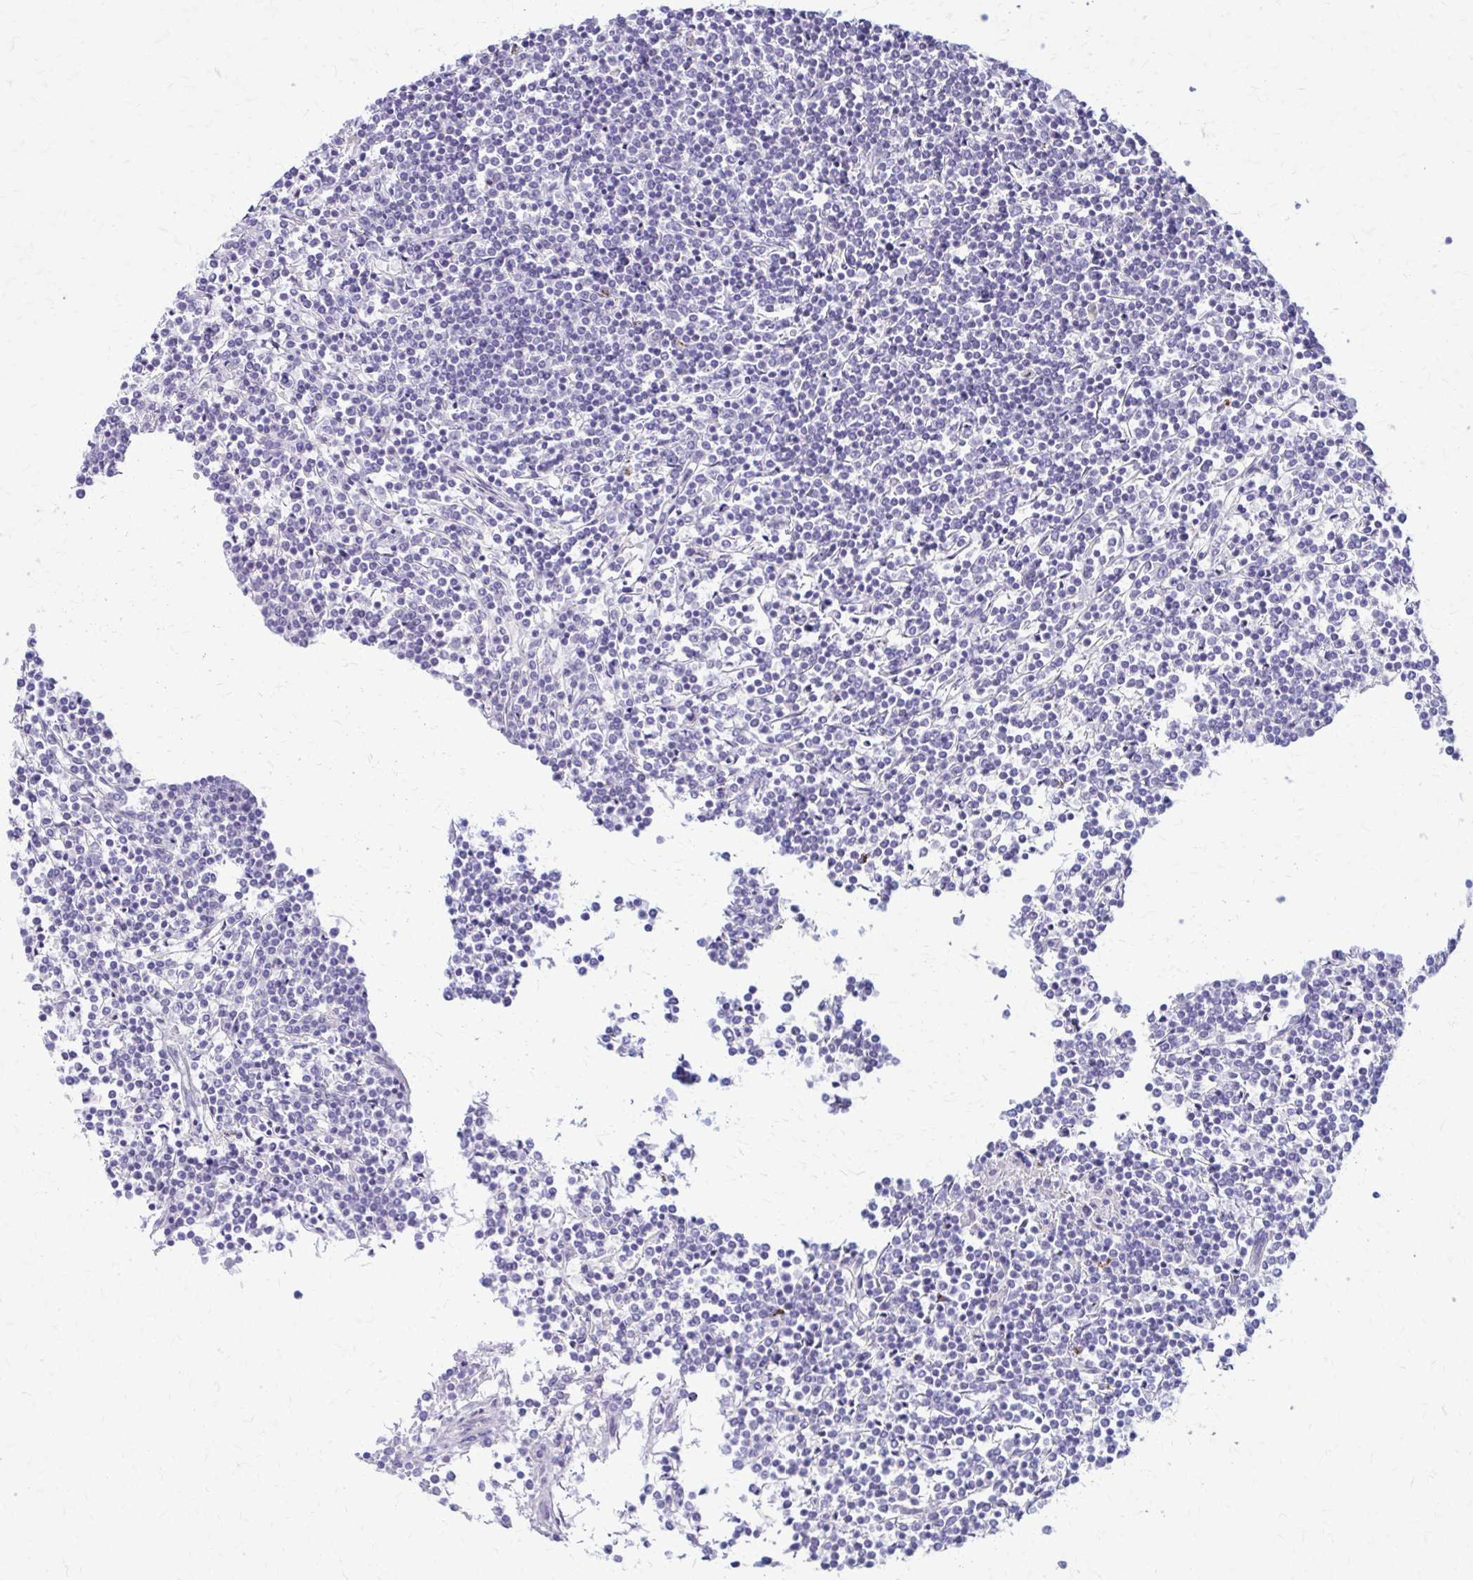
{"staining": {"intensity": "negative", "quantity": "none", "location": "none"}, "tissue": "lymphoma", "cell_type": "Tumor cells", "image_type": "cancer", "snomed": [{"axis": "morphology", "description": "Malignant lymphoma, non-Hodgkin's type, Low grade"}, {"axis": "topography", "description": "Spleen"}], "caption": "This is an immunohistochemistry (IHC) image of low-grade malignant lymphoma, non-Hodgkin's type. There is no positivity in tumor cells.", "gene": "DSP", "patient": {"sex": "female", "age": 19}}